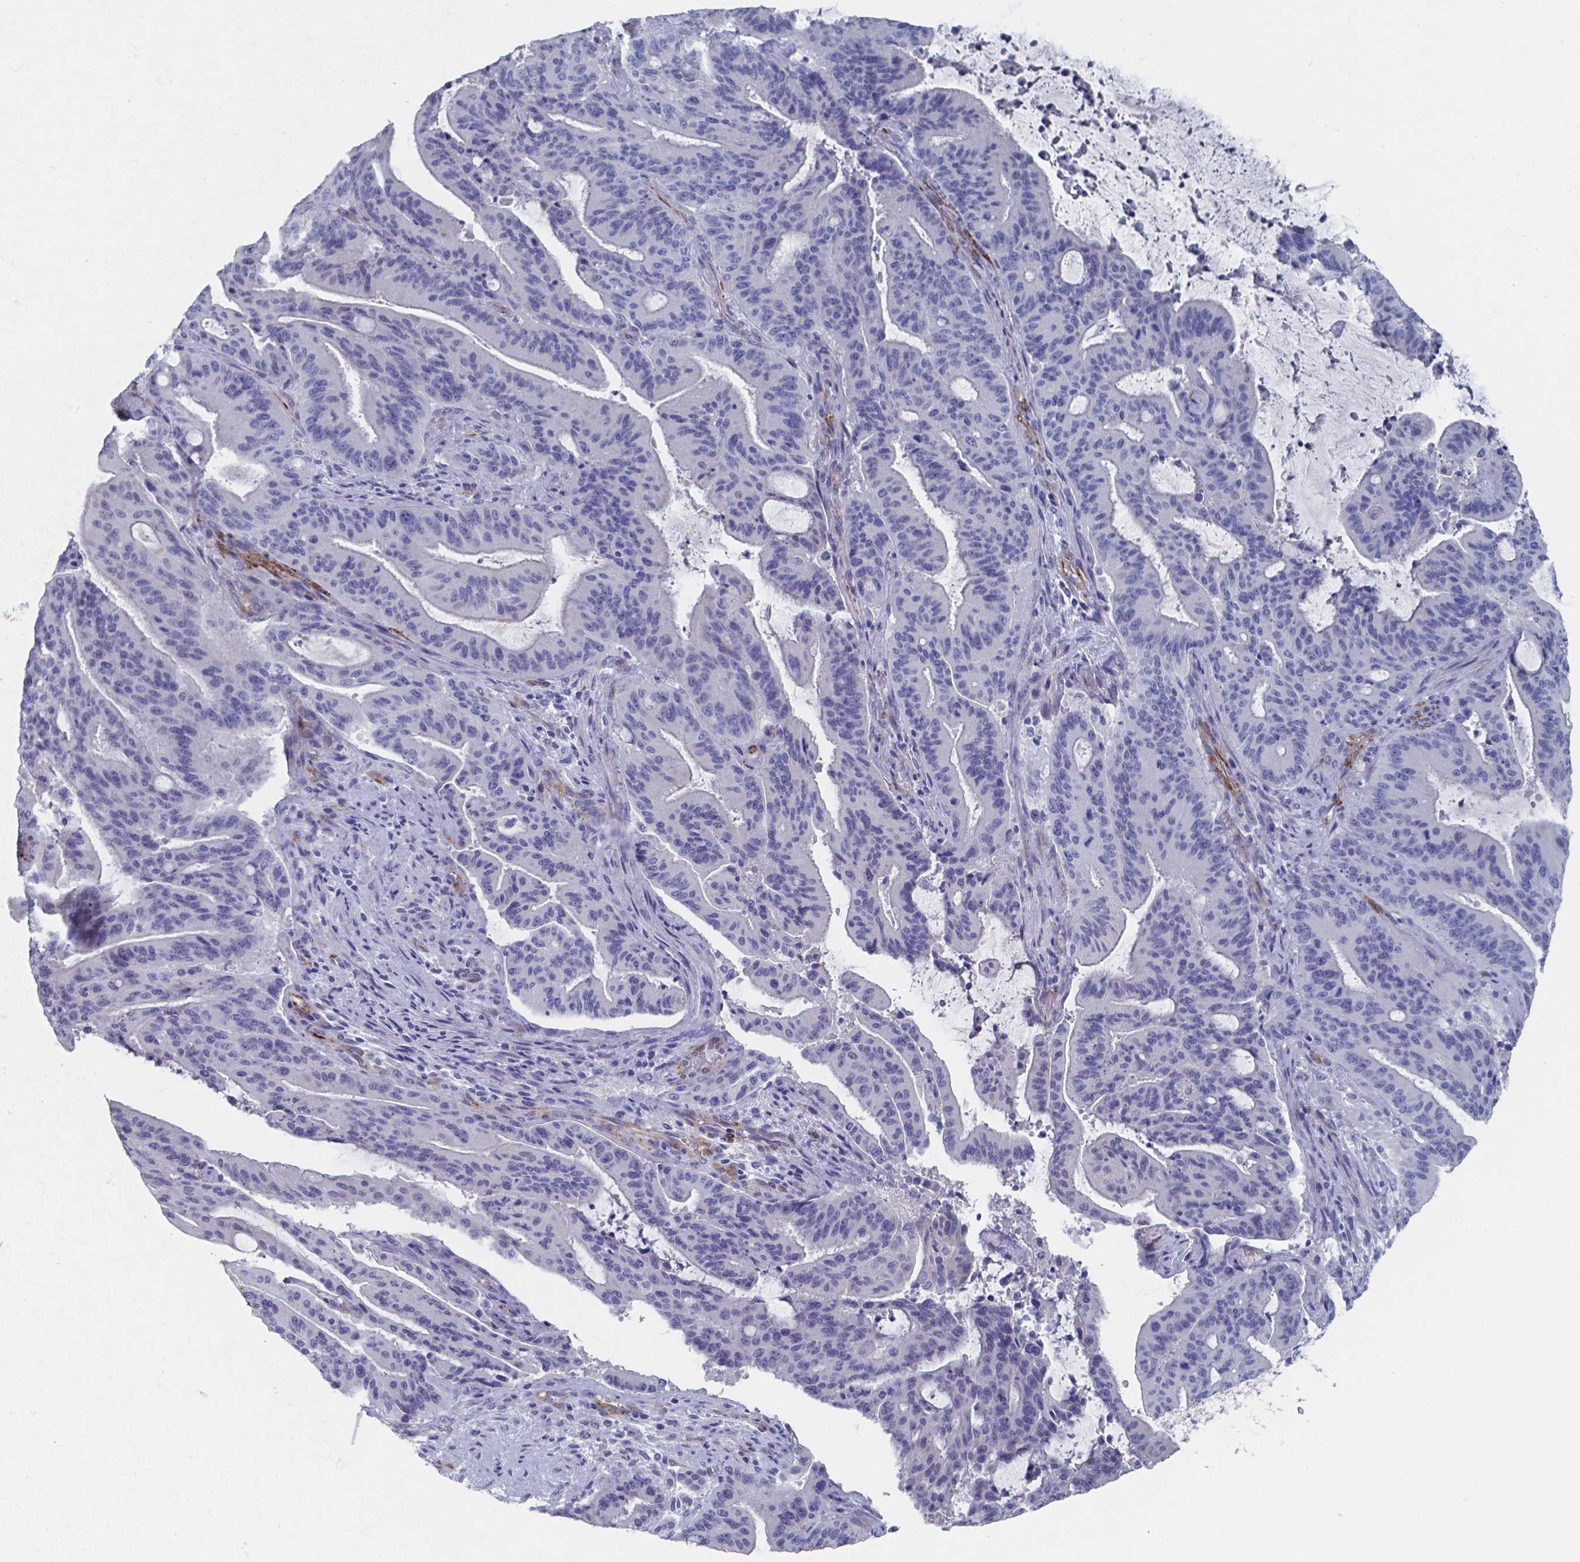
{"staining": {"intensity": "negative", "quantity": "none", "location": "none"}, "tissue": "liver cancer", "cell_type": "Tumor cells", "image_type": "cancer", "snomed": [{"axis": "morphology", "description": "Cholangiocarcinoma"}, {"axis": "topography", "description": "Liver"}], "caption": "The immunohistochemistry (IHC) photomicrograph has no significant staining in tumor cells of cholangiocarcinoma (liver) tissue. (DAB (3,3'-diaminobenzidine) immunohistochemistry with hematoxylin counter stain).", "gene": "PLA2R1", "patient": {"sex": "female", "age": 73}}